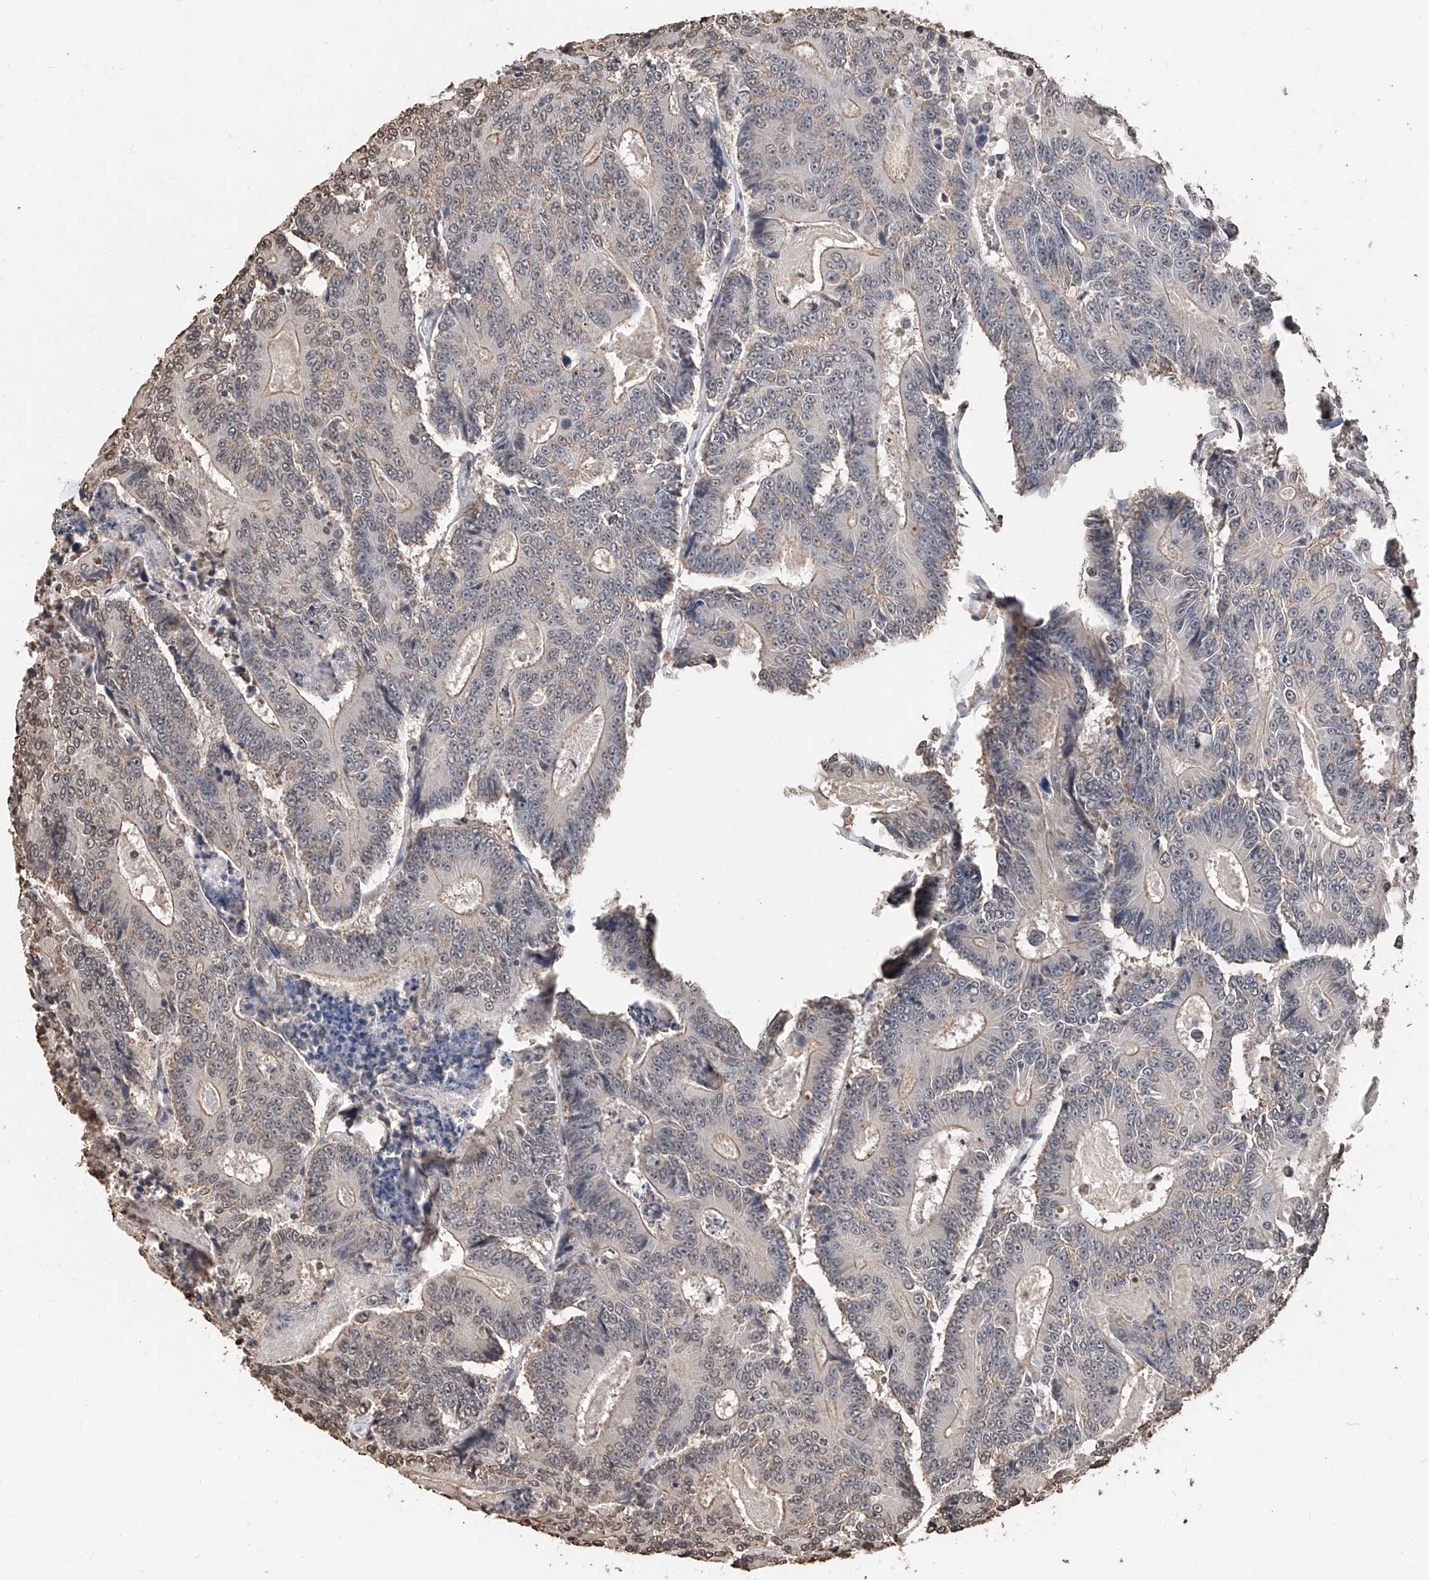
{"staining": {"intensity": "weak", "quantity": "<25%", "location": "nuclear"}, "tissue": "colorectal cancer", "cell_type": "Tumor cells", "image_type": "cancer", "snomed": [{"axis": "morphology", "description": "Adenocarcinoma, NOS"}, {"axis": "topography", "description": "Colon"}], "caption": "This micrograph is of colorectal cancer stained with immunohistochemistry to label a protein in brown with the nuclei are counter-stained blue. There is no positivity in tumor cells.", "gene": "RP9", "patient": {"sex": "male", "age": 83}}